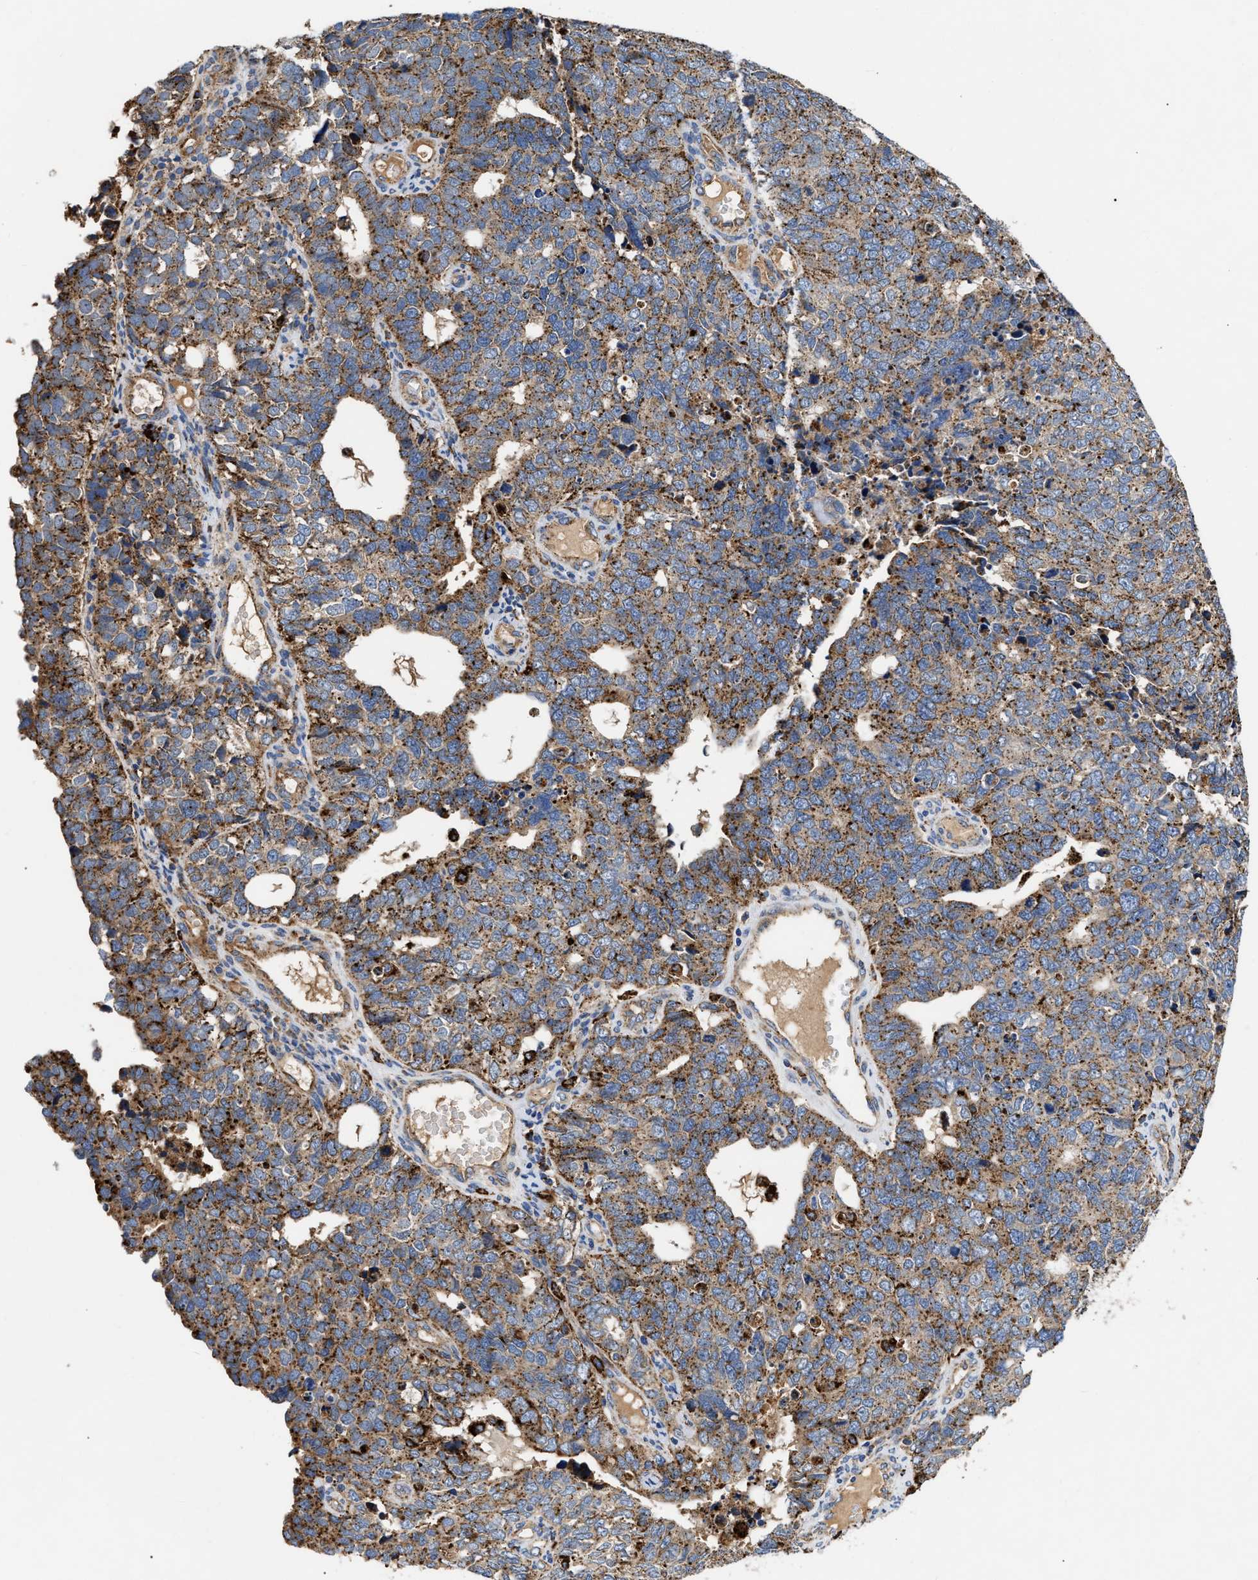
{"staining": {"intensity": "moderate", "quantity": ">75%", "location": "cytoplasmic/membranous"}, "tissue": "cervical cancer", "cell_type": "Tumor cells", "image_type": "cancer", "snomed": [{"axis": "morphology", "description": "Squamous cell carcinoma, NOS"}, {"axis": "topography", "description": "Cervix"}], "caption": "There is medium levels of moderate cytoplasmic/membranous staining in tumor cells of cervical cancer, as demonstrated by immunohistochemical staining (brown color).", "gene": "CCDC146", "patient": {"sex": "female", "age": 63}}